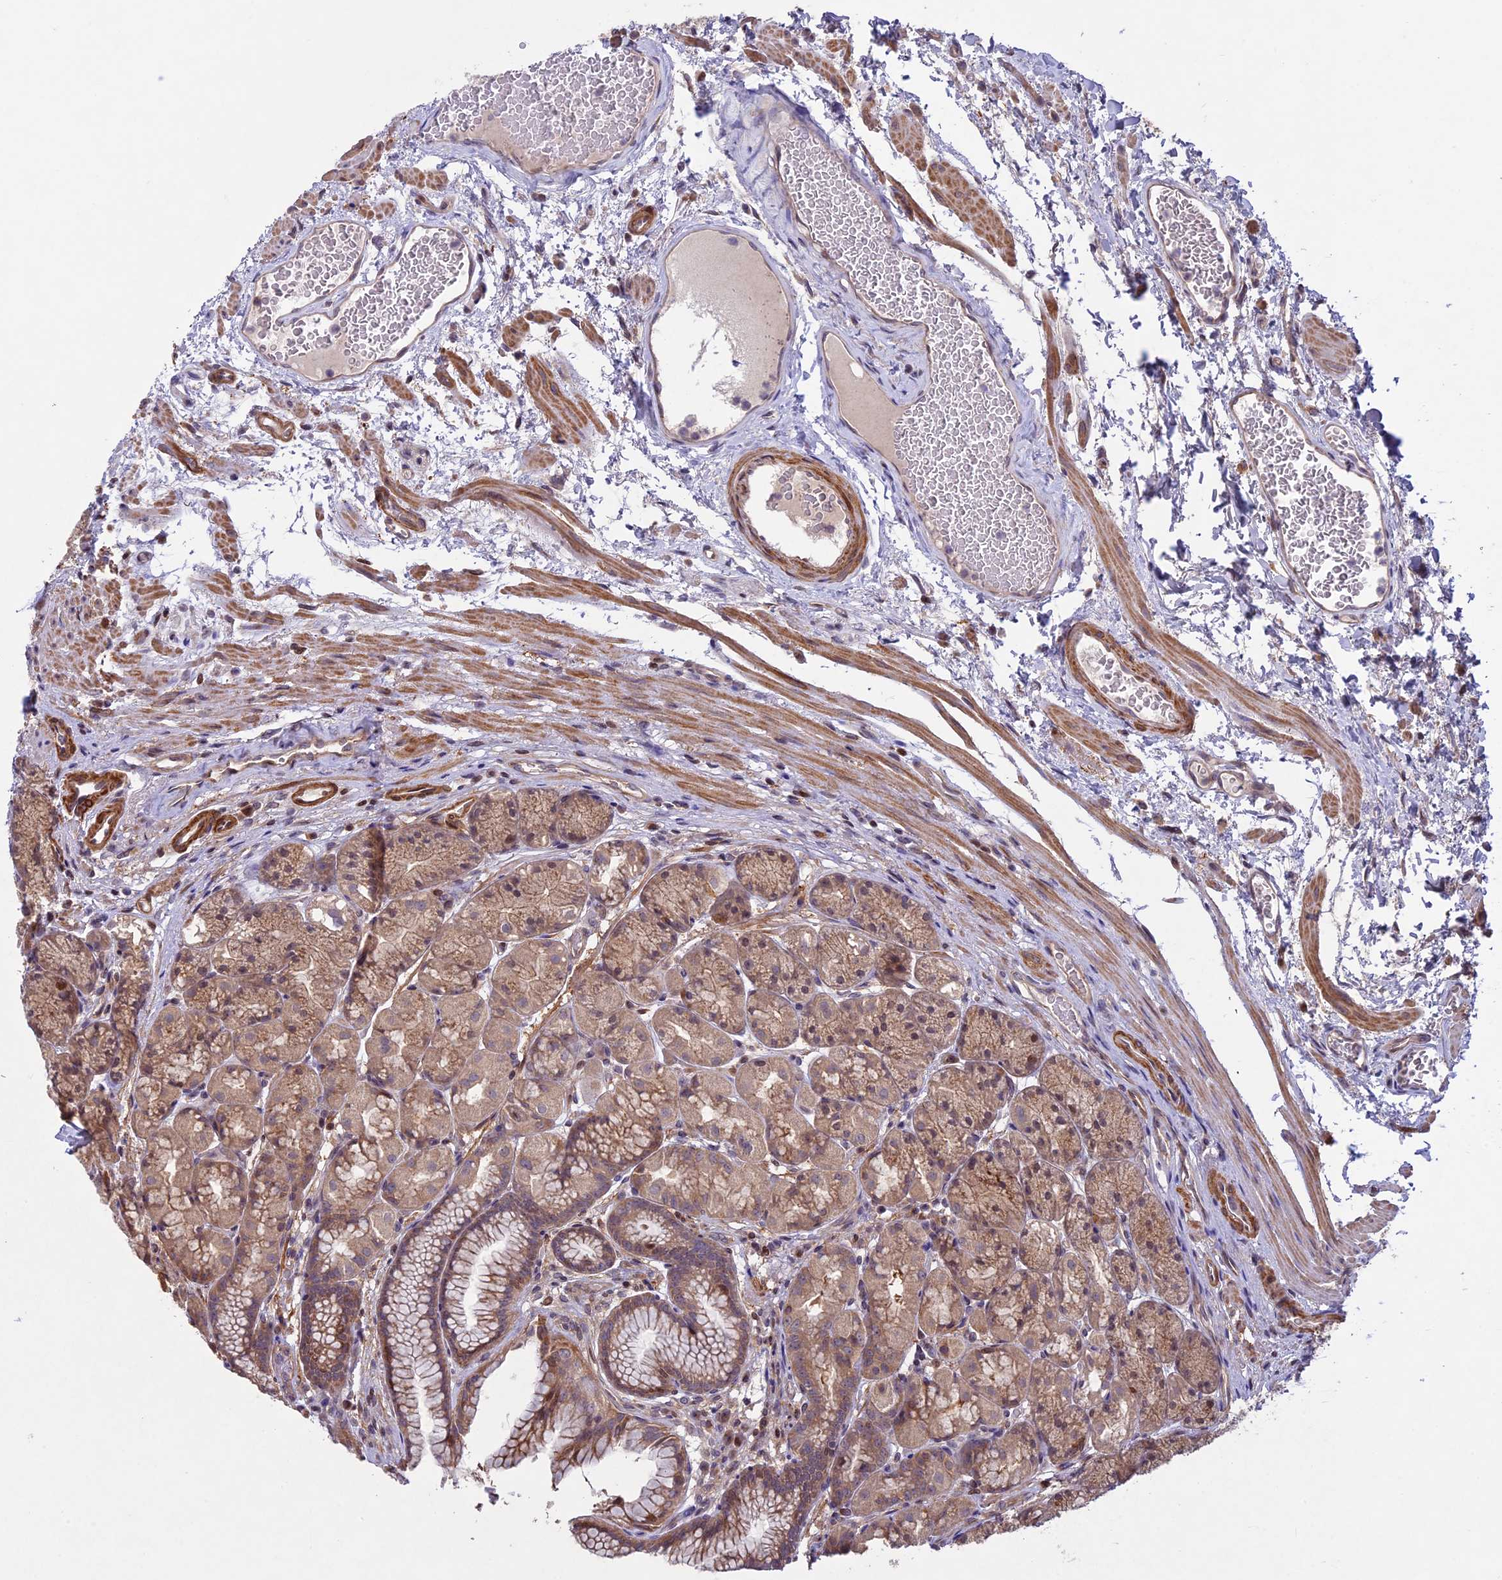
{"staining": {"intensity": "moderate", "quantity": ">75%", "location": "cytoplasmic/membranous,nuclear"}, "tissue": "stomach", "cell_type": "Glandular cells", "image_type": "normal", "snomed": [{"axis": "morphology", "description": "Normal tissue, NOS"}, {"axis": "topography", "description": "Stomach"}], "caption": "Protein staining of benign stomach displays moderate cytoplasmic/membranous,nuclear positivity in approximately >75% of glandular cells. Using DAB (3,3'-diaminobenzidine) (brown) and hematoxylin (blue) stains, captured at high magnification using brightfield microscopy.", "gene": "MAN2C1", "patient": {"sex": "male", "age": 63}}